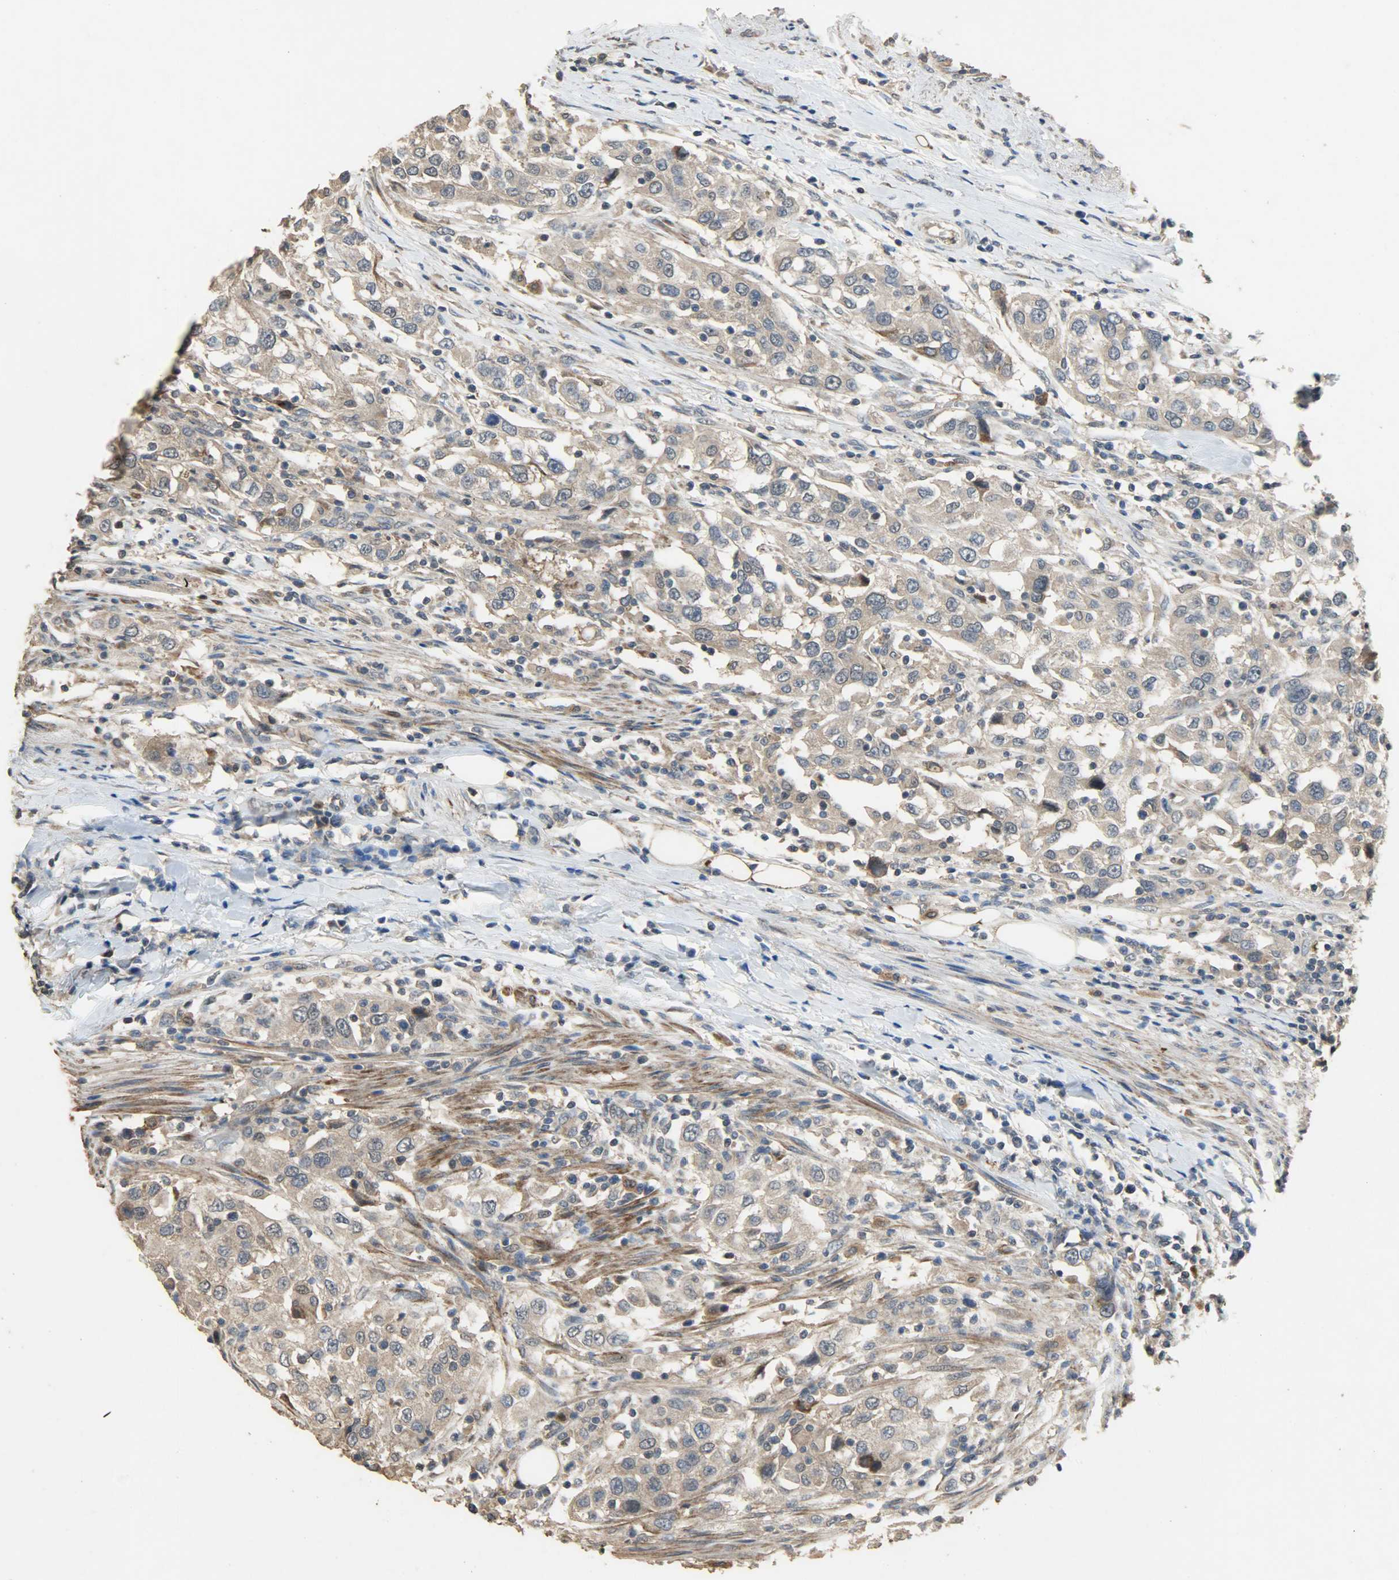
{"staining": {"intensity": "weak", "quantity": ">75%", "location": "cytoplasmic/membranous"}, "tissue": "urothelial cancer", "cell_type": "Tumor cells", "image_type": "cancer", "snomed": [{"axis": "morphology", "description": "Urothelial carcinoma, High grade"}, {"axis": "topography", "description": "Urinary bladder"}], "caption": "Urothelial carcinoma (high-grade) stained with a protein marker displays weak staining in tumor cells.", "gene": "CDKN2C", "patient": {"sex": "female", "age": 80}}